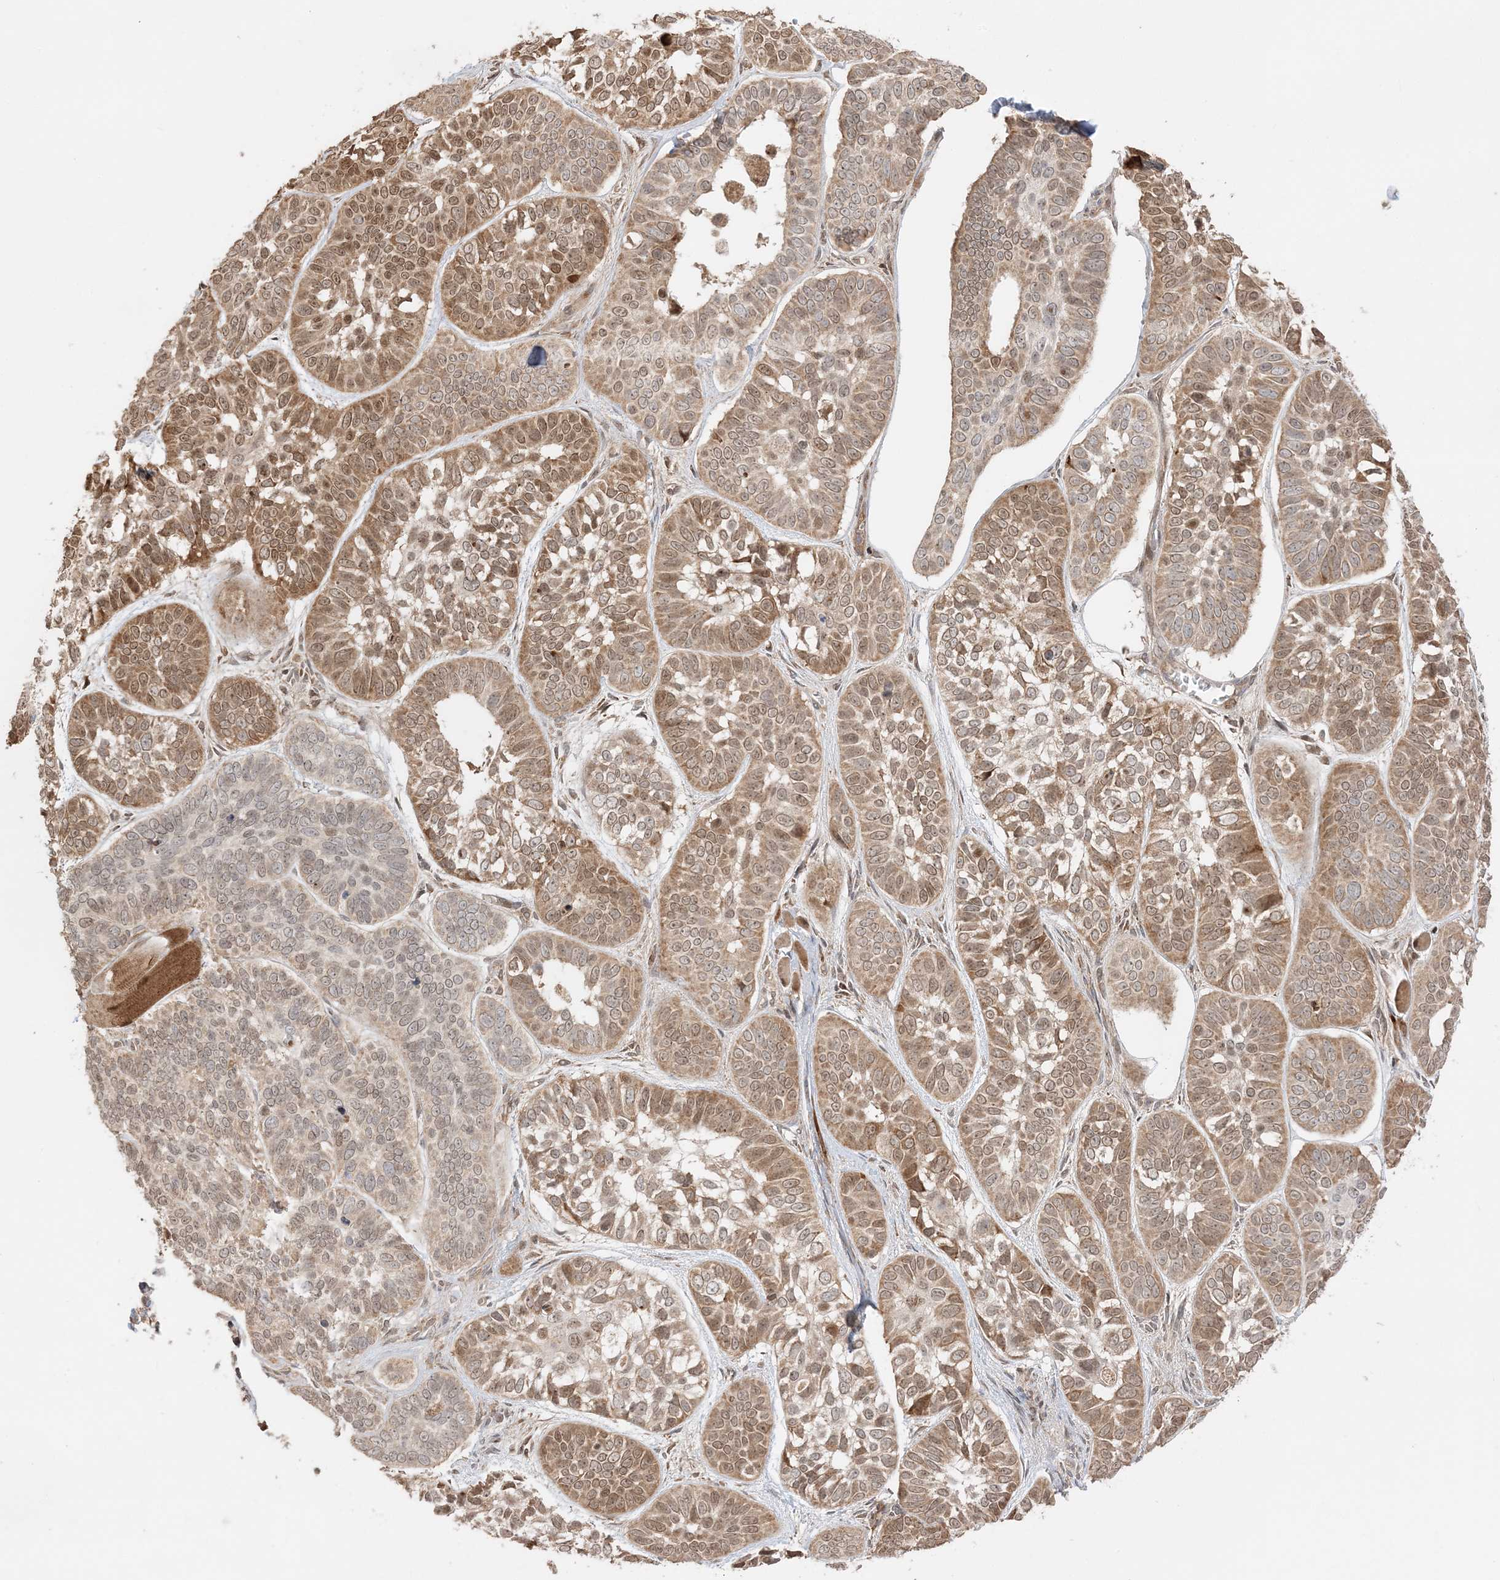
{"staining": {"intensity": "moderate", "quantity": ">75%", "location": "cytoplasmic/membranous,nuclear"}, "tissue": "skin cancer", "cell_type": "Tumor cells", "image_type": "cancer", "snomed": [{"axis": "morphology", "description": "Basal cell carcinoma"}, {"axis": "topography", "description": "Skin"}], "caption": "Protein staining shows moderate cytoplasmic/membranous and nuclear positivity in about >75% of tumor cells in skin cancer (basal cell carcinoma).", "gene": "ZBTB41", "patient": {"sex": "male", "age": 62}}